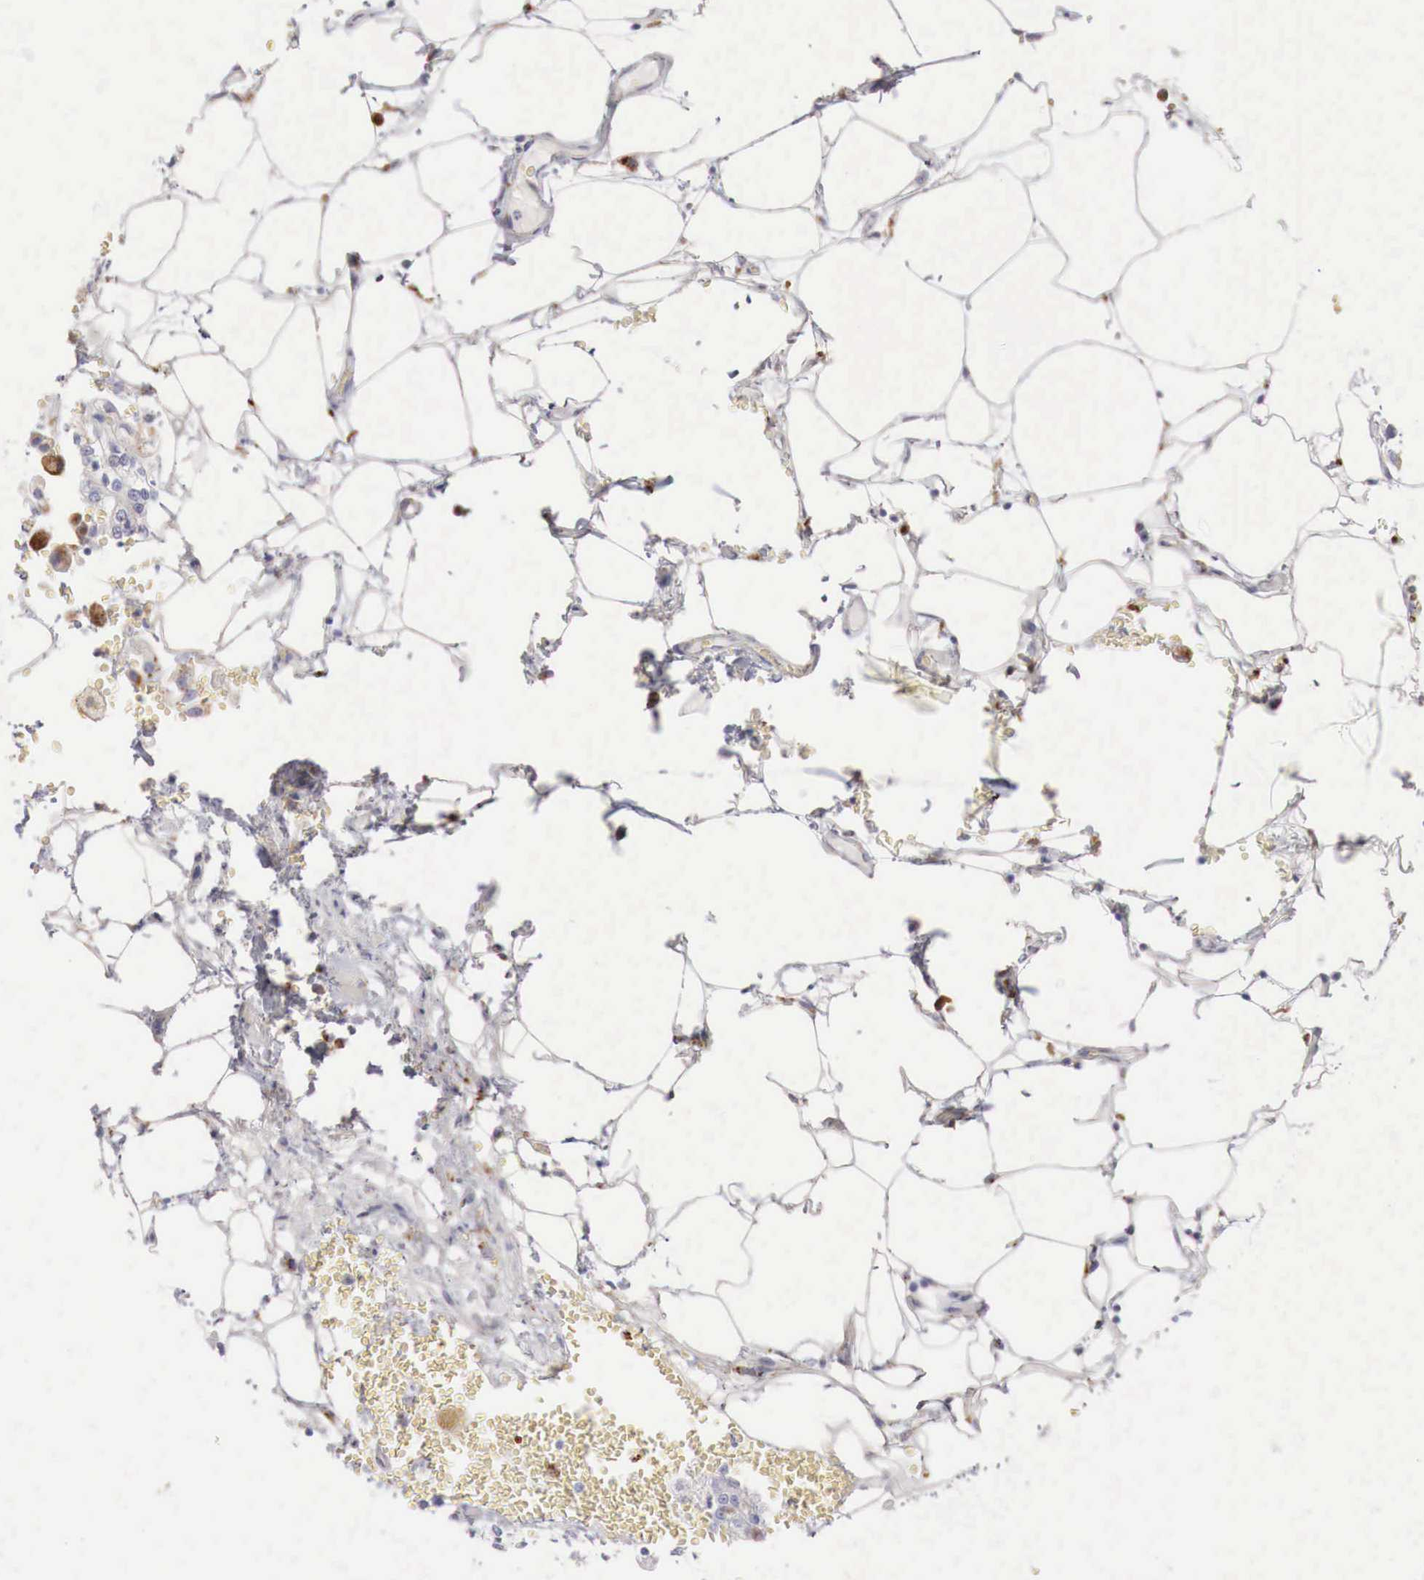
{"staining": {"intensity": "negative", "quantity": "none", "location": "none"}, "tissue": "renal cancer", "cell_type": "Tumor cells", "image_type": "cancer", "snomed": [{"axis": "morphology", "description": "Adenocarcinoma, NOS"}, {"axis": "topography", "description": "Kidney"}], "caption": "Tumor cells are negative for brown protein staining in renal cancer (adenocarcinoma). (DAB (3,3'-diaminobenzidine) immunohistochemistry, high magnification).", "gene": "GLA", "patient": {"sex": "female", "age": 56}}